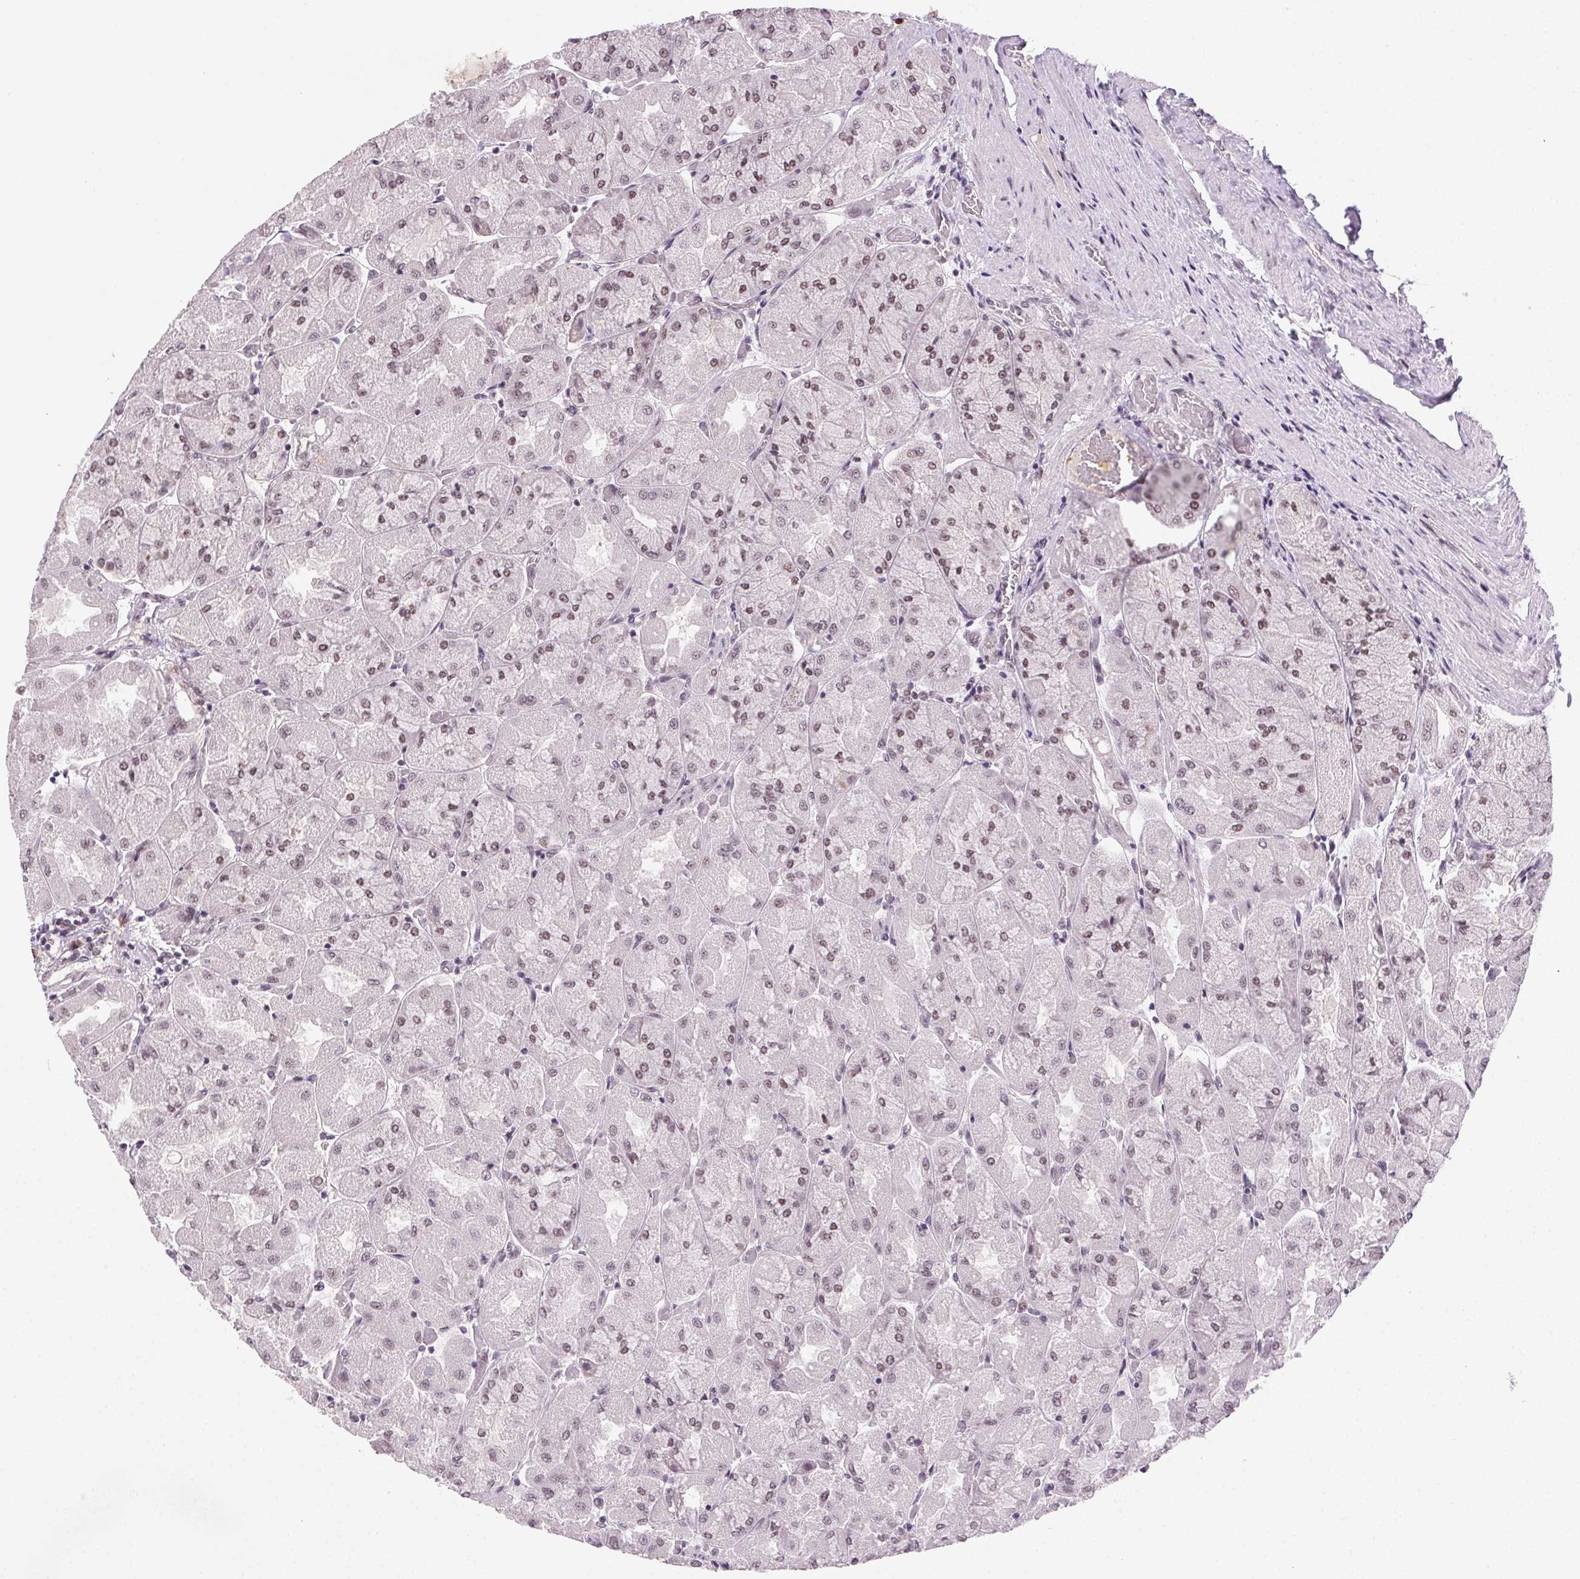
{"staining": {"intensity": "strong", "quantity": "25%-75%", "location": "cytoplasmic/membranous,nuclear"}, "tissue": "stomach", "cell_type": "Glandular cells", "image_type": "normal", "snomed": [{"axis": "morphology", "description": "Normal tissue, NOS"}, {"axis": "topography", "description": "Stomach"}], "caption": "Immunohistochemical staining of normal stomach demonstrates high levels of strong cytoplasmic/membranous,nuclear expression in about 25%-75% of glandular cells.", "gene": "CD2BP2", "patient": {"sex": "female", "age": 61}}